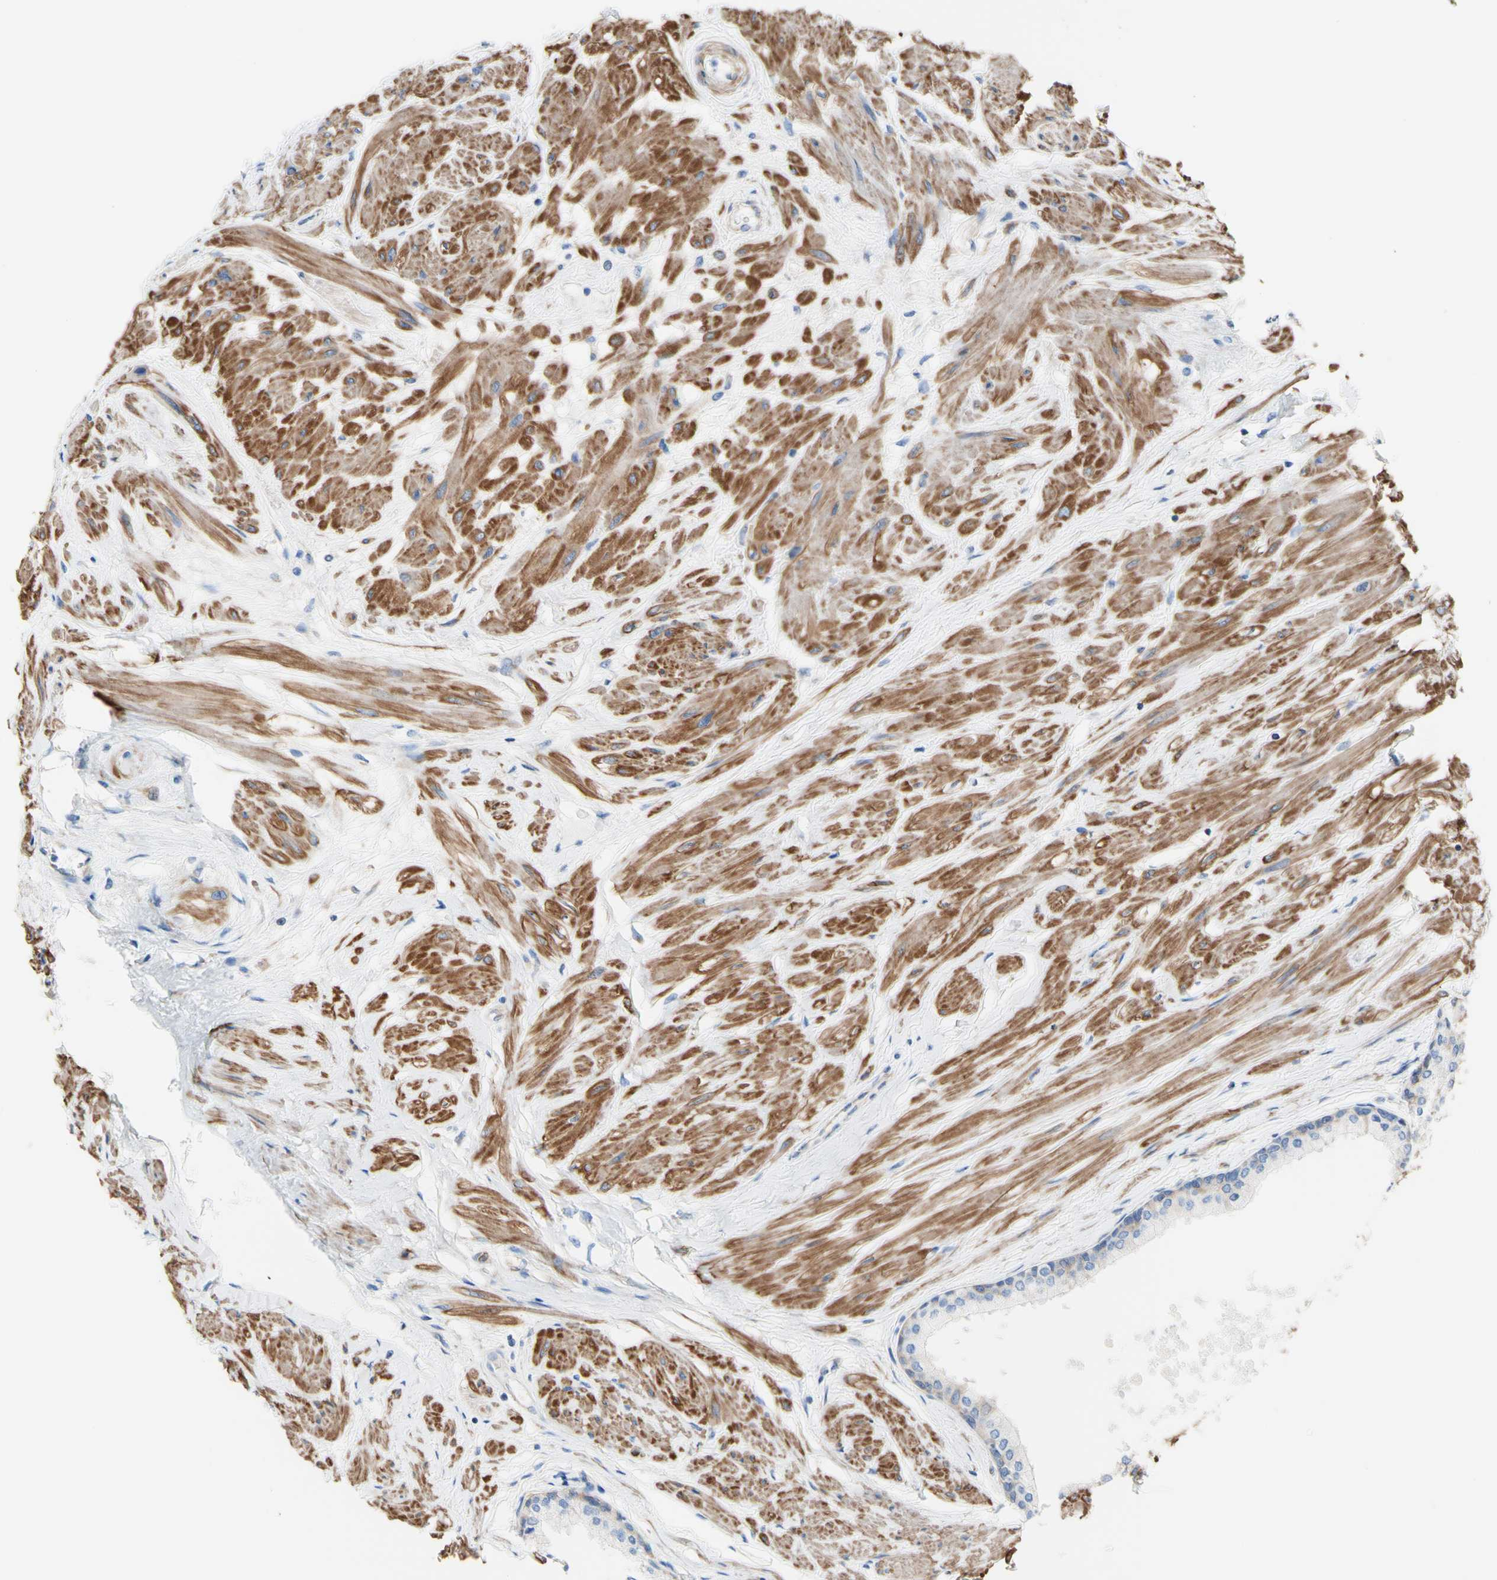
{"staining": {"intensity": "weak", "quantity": "25%-75%", "location": "cytoplasmic/membranous"}, "tissue": "prostate", "cell_type": "Glandular cells", "image_type": "normal", "snomed": [{"axis": "morphology", "description": "Normal tissue, NOS"}, {"axis": "topography", "description": "Prostate"}, {"axis": "topography", "description": "Seminal veicle"}], "caption": "Brown immunohistochemical staining in benign human prostate displays weak cytoplasmic/membranous positivity in about 25%-75% of glandular cells. (Stains: DAB in brown, nuclei in blue, Microscopy: brightfield microscopy at high magnification).", "gene": "RETREG2", "patient": {"sex": "male", "age": 60}}